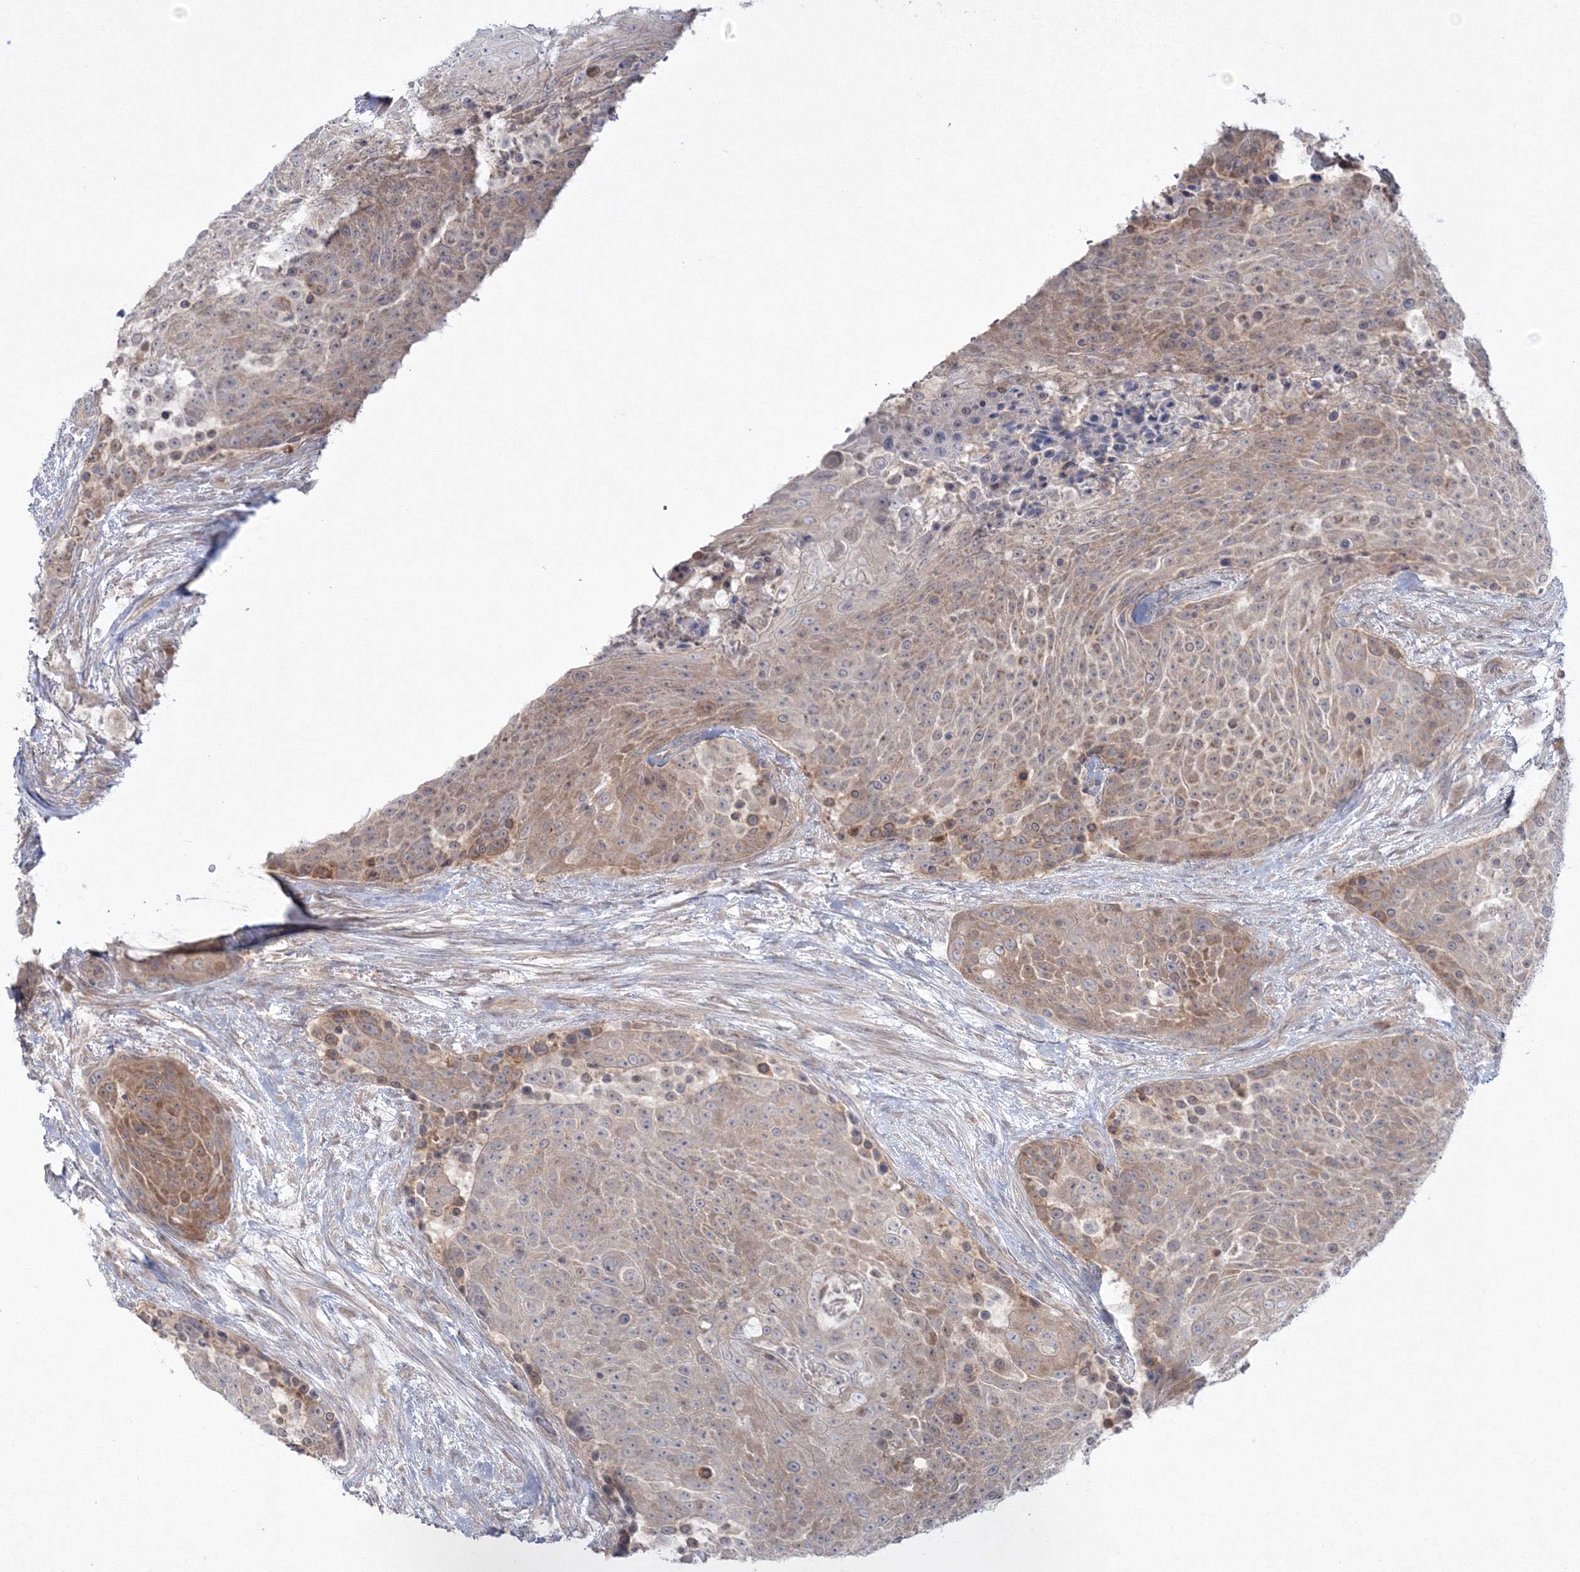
{"staining": {"intensity": "weak", "quantity": "<25%", "location": "cytoplasmic/membranous"}, "tissue": "urothelial cancer", "cell_type": "Tumor cells", "image_type": "cancer", "snomed": [{"axis": "morphology", "description": "Urothelial carcinoma, High grade"}, {"axis": "topography", "description": "Urinary bladder"}], "caption": "This is an immunohistochemistry image of human high-grade urothelial carcinoma. There is no positivity in tumor cells.", "gene": "IPMK", "patient": {"sex": "female", "age": 63}}